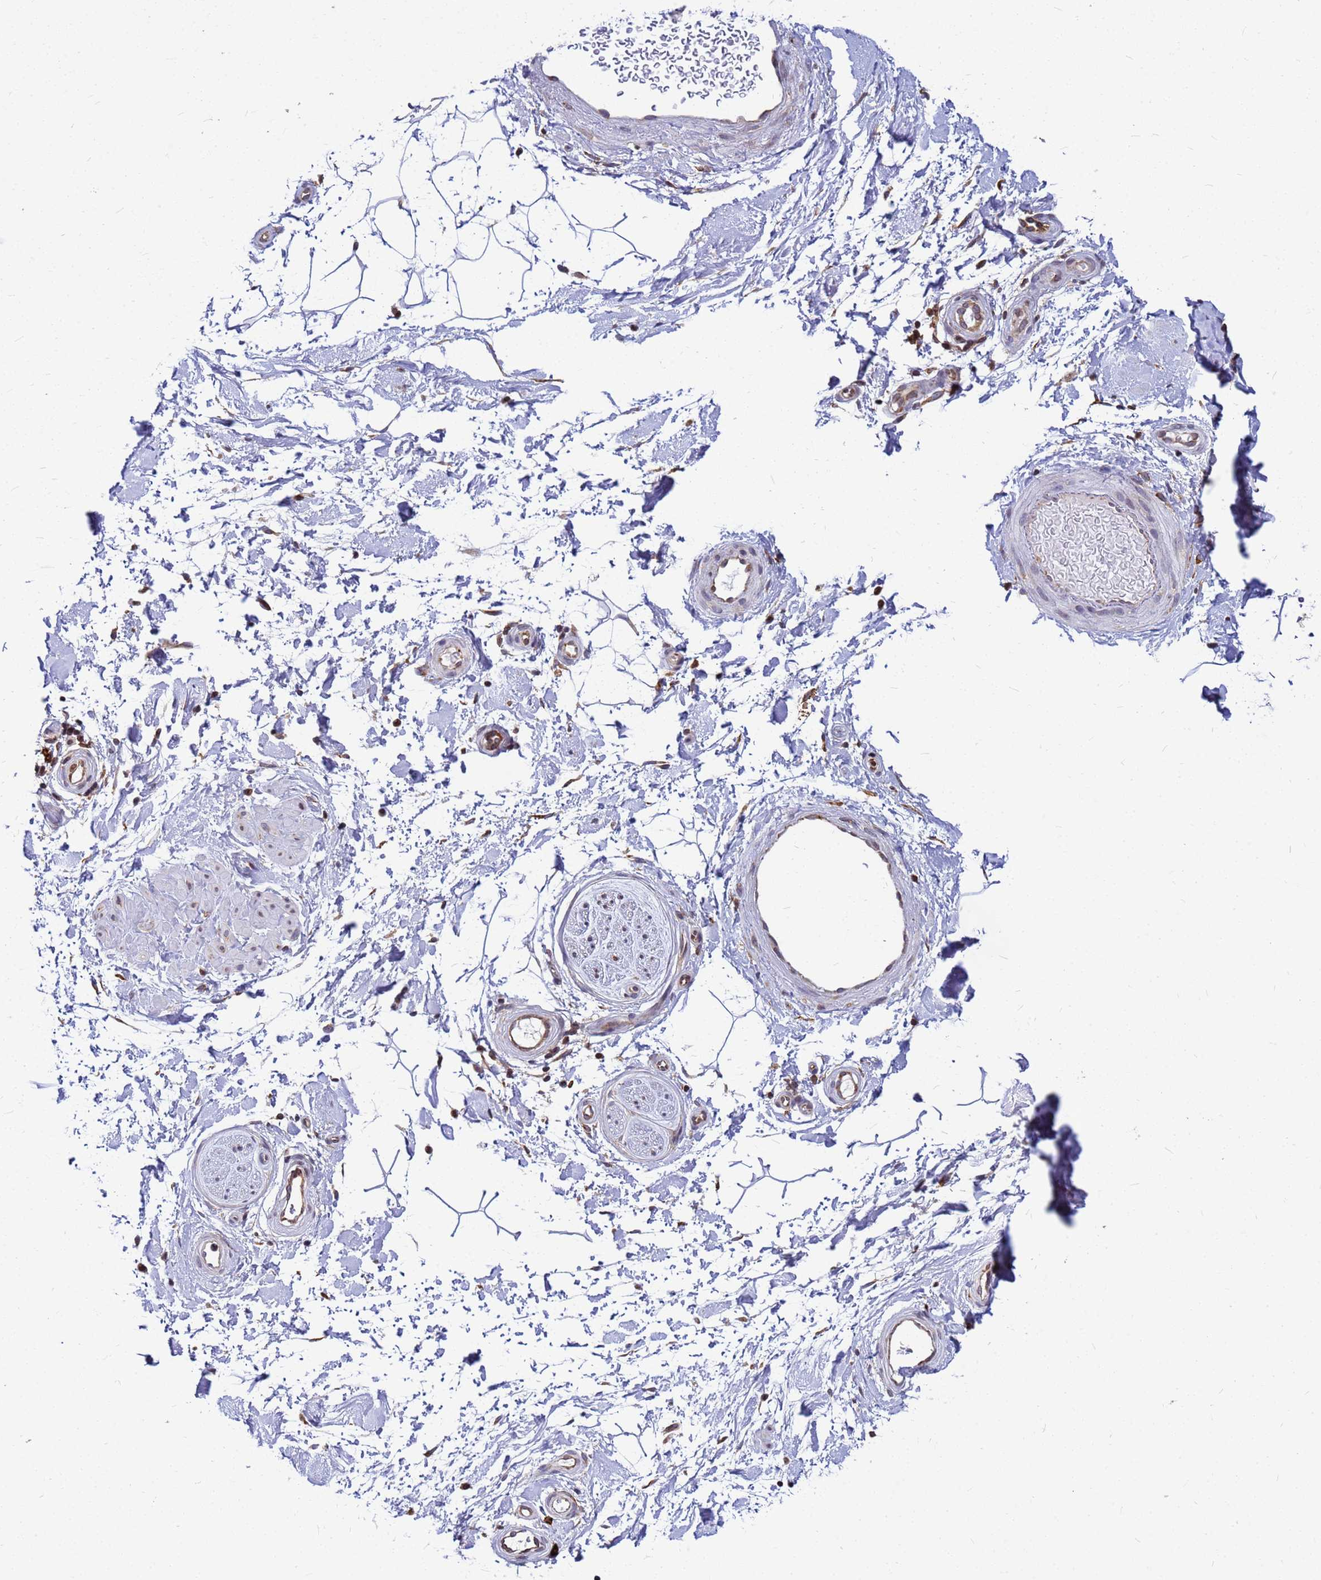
{"staining": {"intensity": "negative", "quantity": "none", "location": "none"}, "tissue": "adipose tissue", "cell_type": "Adipocytes", "image_type": "normal", "snomed": [{"axis": "morphology", "description": "Normal tissue, NOS"}, {"axis": "topography", "description": "Soft tissue"}, {"axis": "topography", "description": "Adipose tissue"}, {"axis": "topography", "description": "Vascular tissue"}, {"axis": "topography", "description": "Peripheral nerve tissue"}], "caption": "Immunohistochemistry image of unremarkable adipose tissue: human adipose tissue stained with DAB shows no significant protein staining in adipocytes. The staining is performed using DAB brown chromogen with nuclei counter-stained in using hematoxylin.", "gene": "SSR4", "patient": {"sex": "male", "age": 74}}